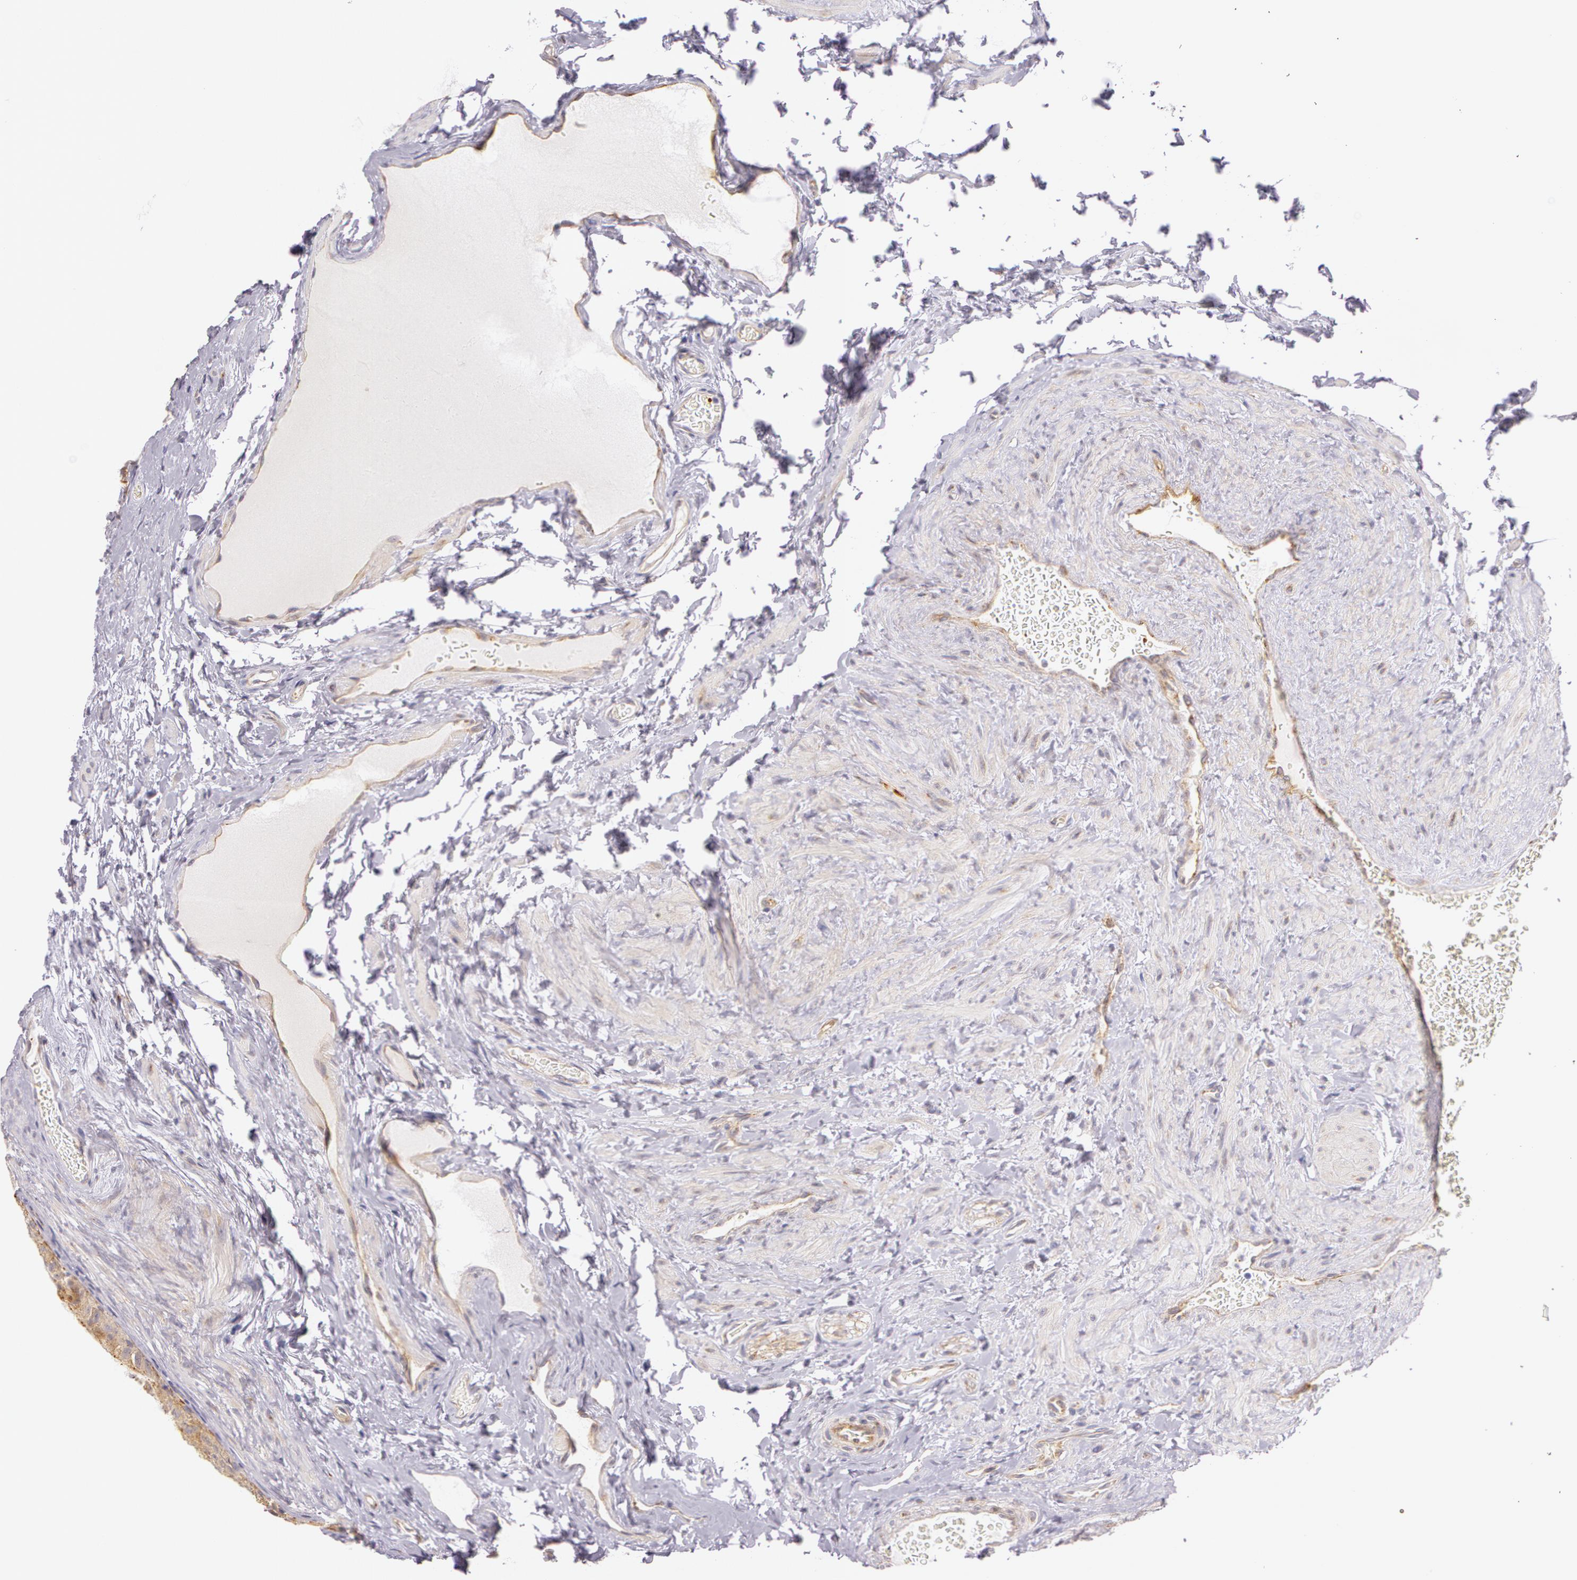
{"staining": {"intensity": "moderate", "quantity": ">75%", "location": "cytoplasmic/membranous"}, "tissue": "epididymis", "cell_type": "Glandular cells", "image_type": "normal", "snomed": [{"axis": "morphology", "description": "Normal tissue, NOS"}, {"axis": "topography", "description": "Testis"}, {"axis": "topography", "description": "Epididymis"}], "caption": "This histopathology image demonstrates immunohistochemistry staining of unremarkable human epididymis, with medium moderate cytoplasmic/membranous positivity in about >75% of glandular cells.", "gene": "APP", "patient": {"sex": "male", "age": 36}}